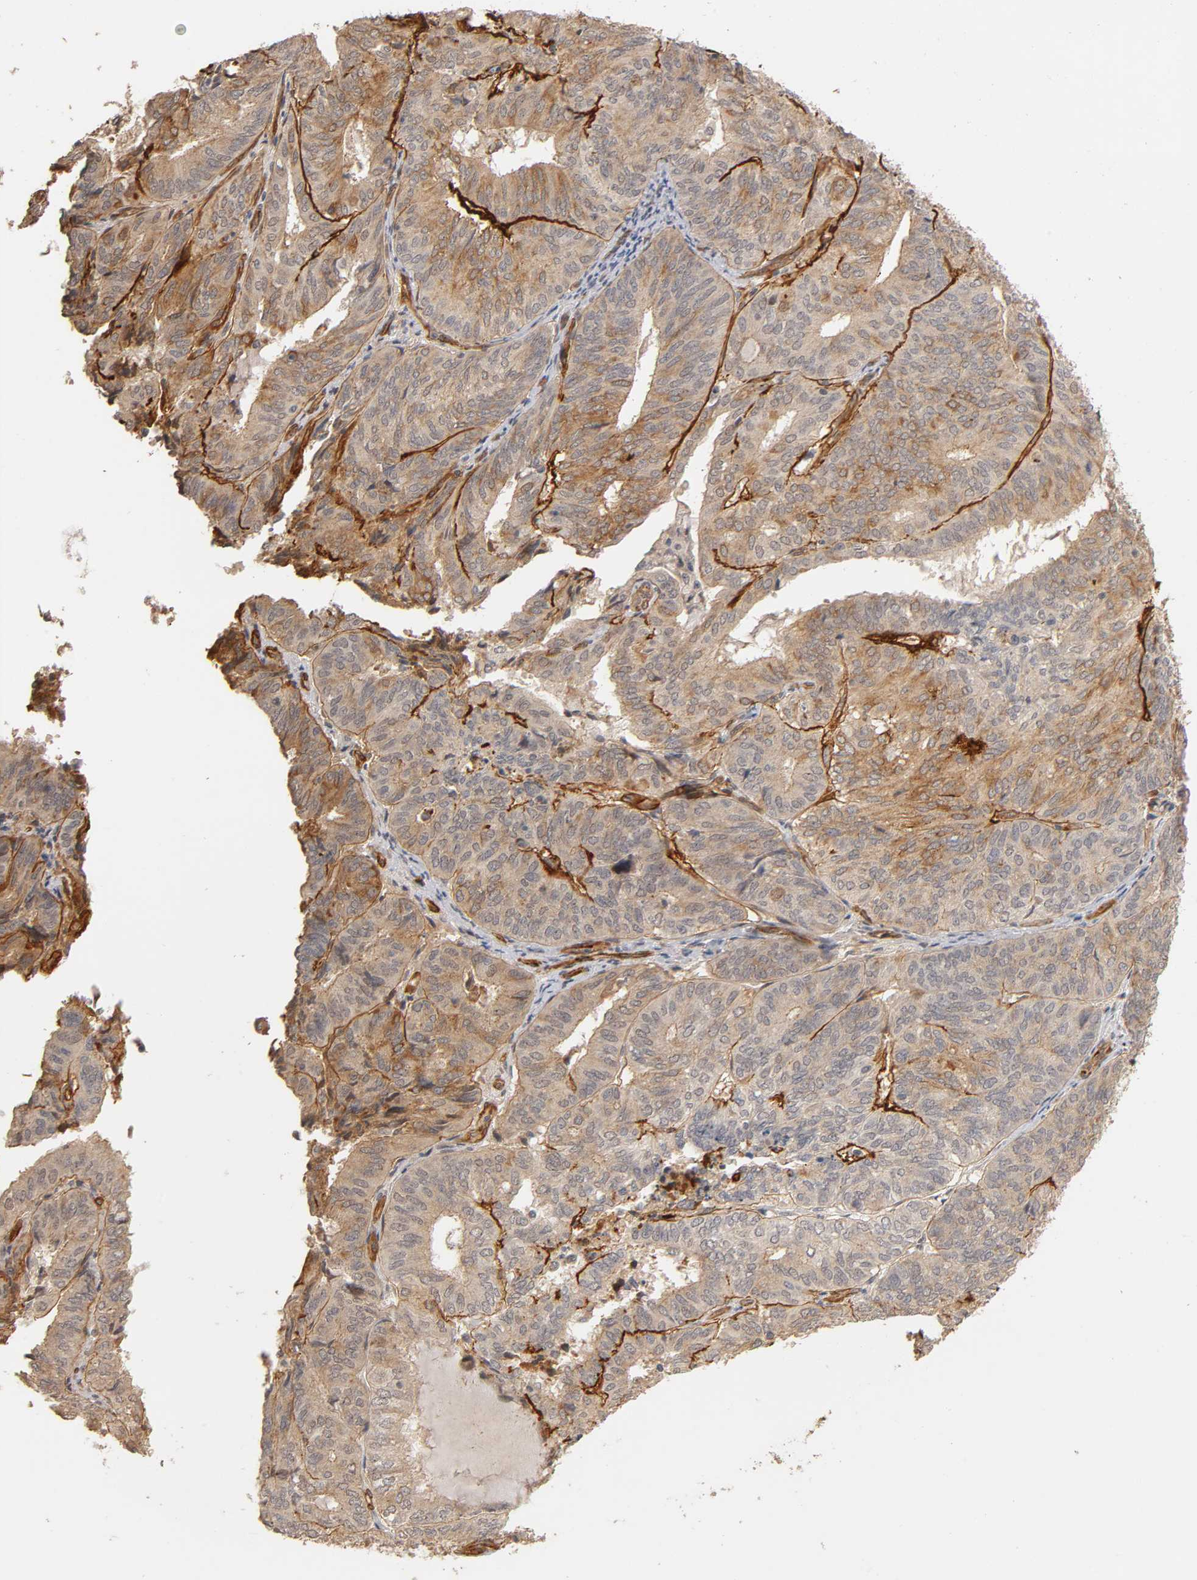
{"staining": {"intensity": "moderate", "quantity": "25%-75%", "location": "cytoplasmic/membranous"}, "tissue": "endometrial cancer", "cell_type": "Tumor cells", "image_type": "cancer", "snomed": [{"axis": "morphology", "description": "Adenocarcinoma, NOS"}, {"axis": "topography", "description": "Uterus"}], "caption": "The immunohistochemical stain highlights moderate cytoplasmic/membranous expression in tumor cells of adenocarcinoma (endometrial) tissue.", "gene": "LAMB1", "patient": {"sex": "female", "age": 60}}